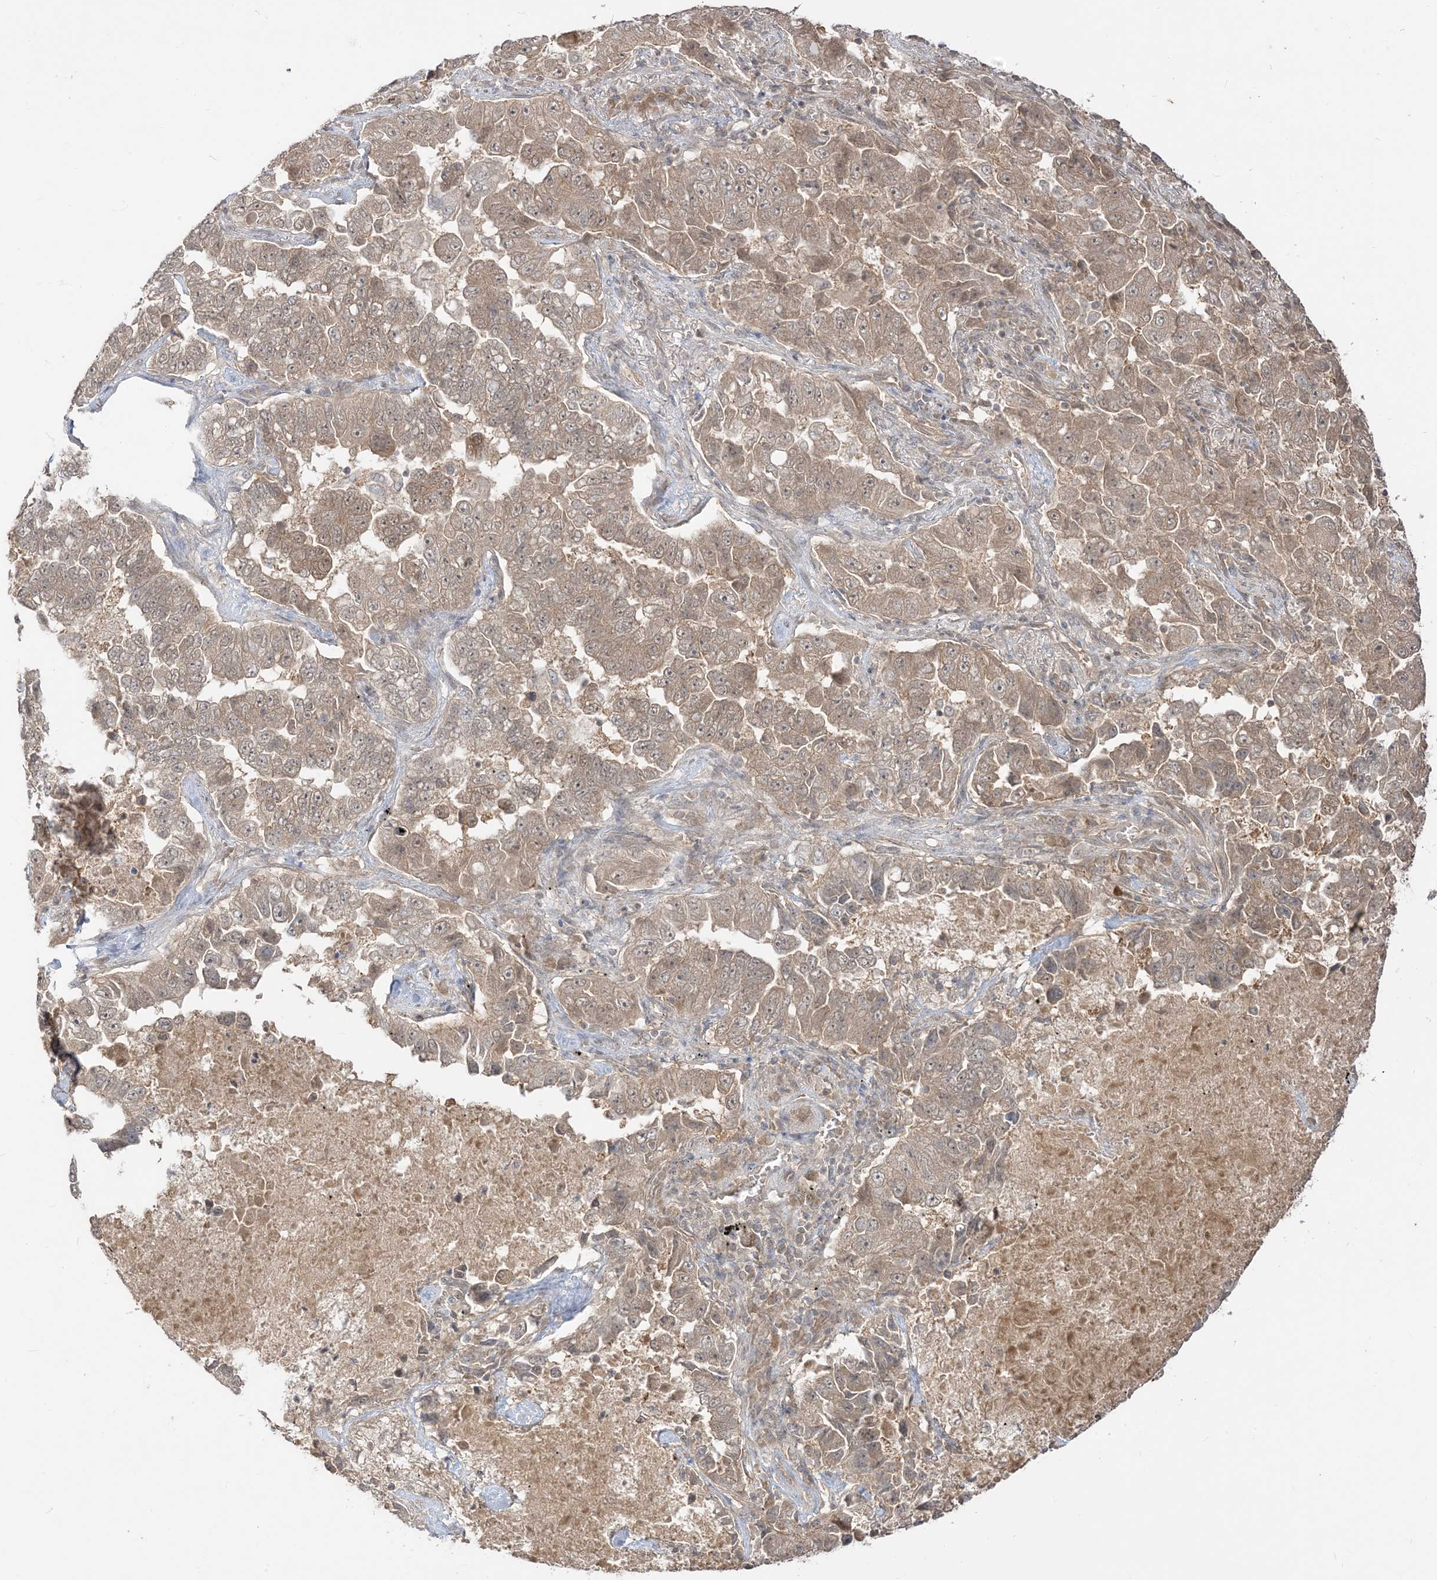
{"staining": {"intensity": "weak", "quantity": ">75%", "location": "cytoplasmic/membranous,nuclear"}, "tissue": "lung cancer", "cell_type": "Tumor cells", "image_type": "cancer", "snomed": [{"axis": "morphology", "description": "Adenocarcinoma, NOS"}, {"axis": "topography", "description": "Lung"}], "caption": "Human lung adenocarcinoma stained for a protein (brown) shows weak cytoplasmic/membranous and nuclear positive staining in approximately >75% of tumor cells.", "gene": "TBCC", "patient": {"sex": "female", "age": 51}}